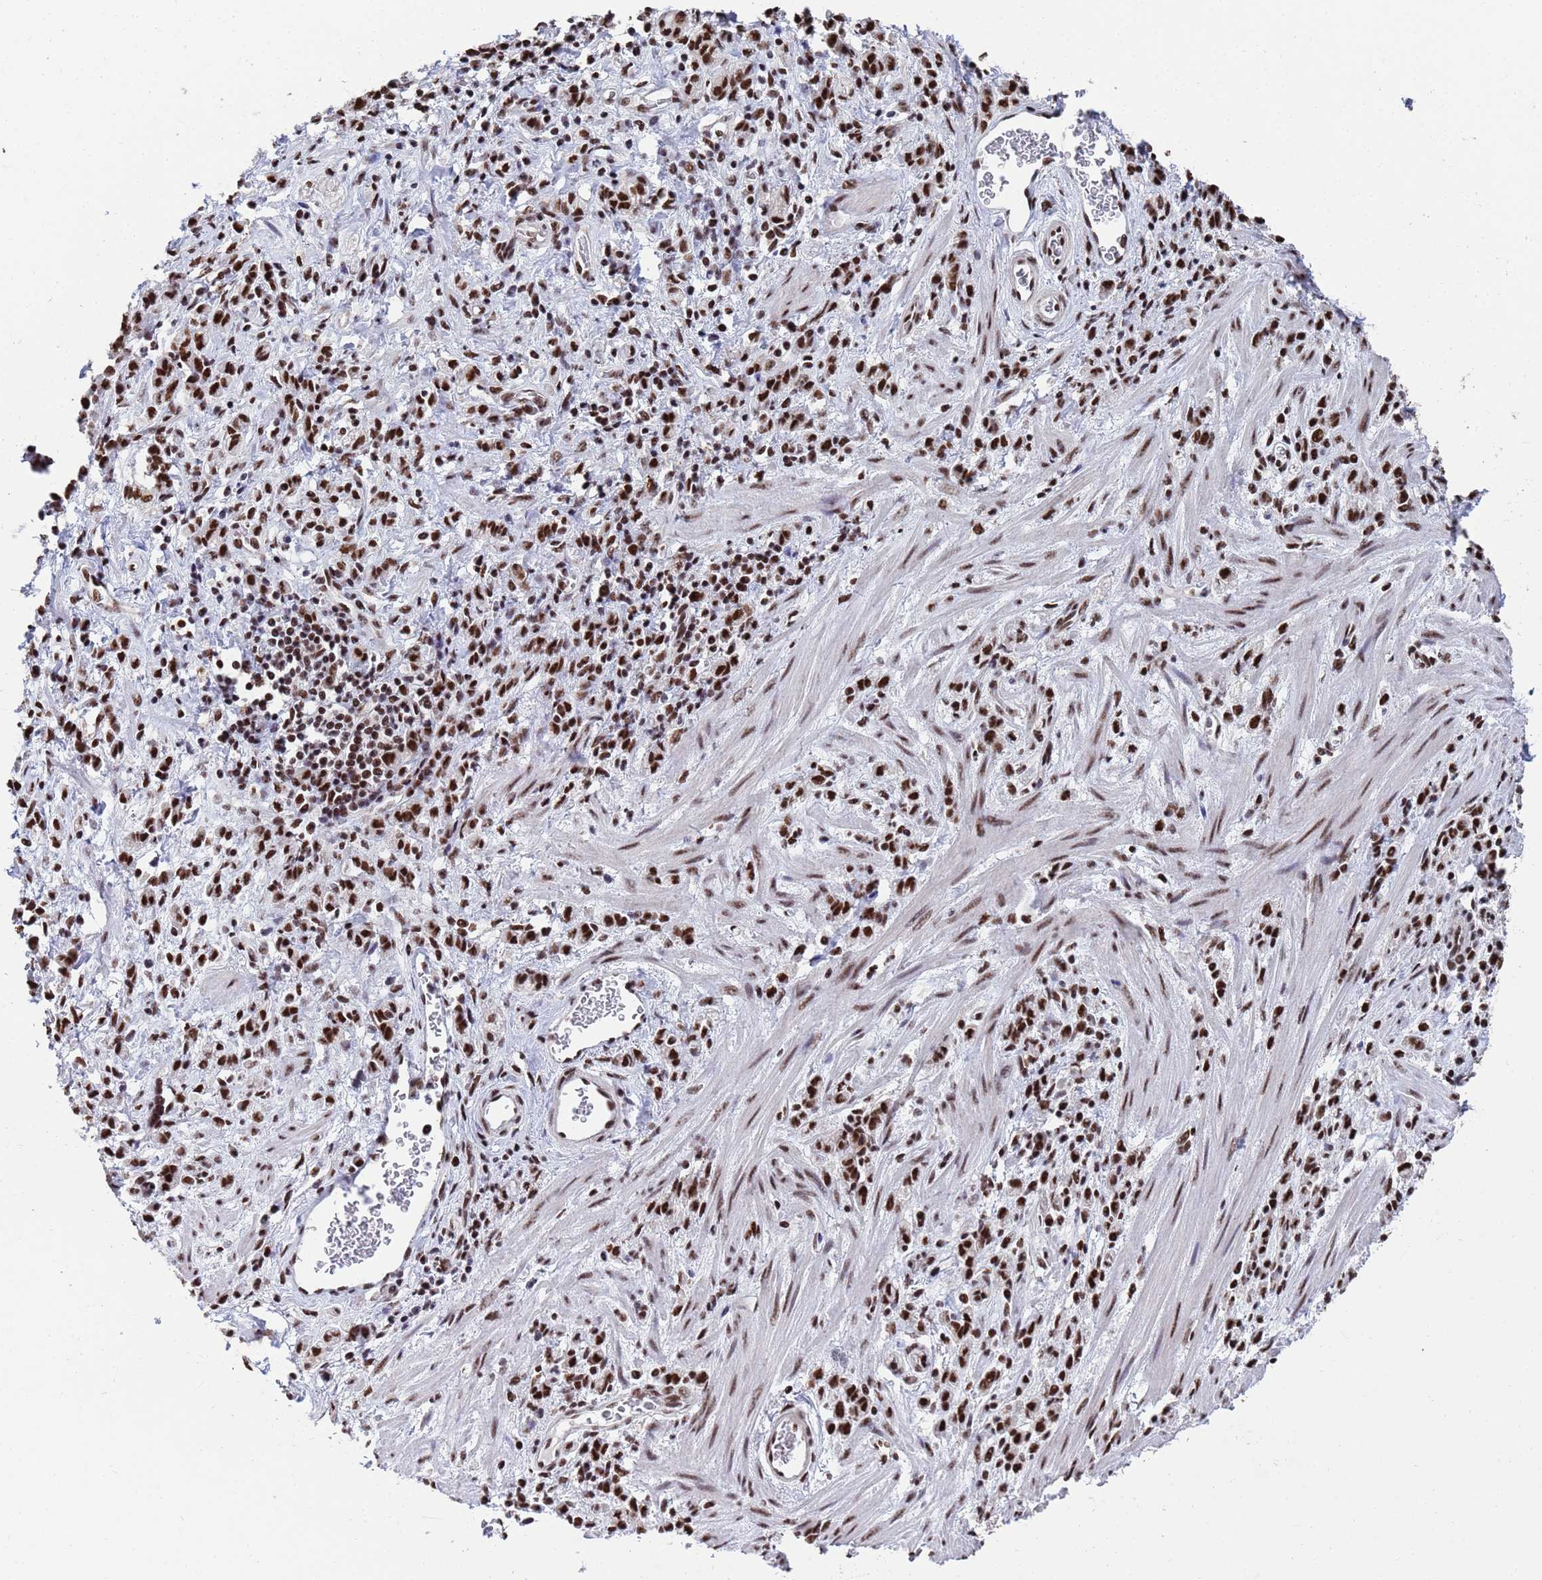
{"staining": {"intensity": "strong", "quantity": ">75%", "location": "nuclear"}, "tissue": "stomach cancer", "cell_type": "Tumor cells", "image_type": "cancer", "snomed": [{"axis": "morphology", "description": "Adenocarcinoma, NOS"}, {"axis": "topography", "description": "Stomach"}], "caption": "Stomach cancer stained for a protein shows strong nuclear positivity in tumor cells.", "gene": "SF3B2", "patient": {"sex": "male", "age": 77}}